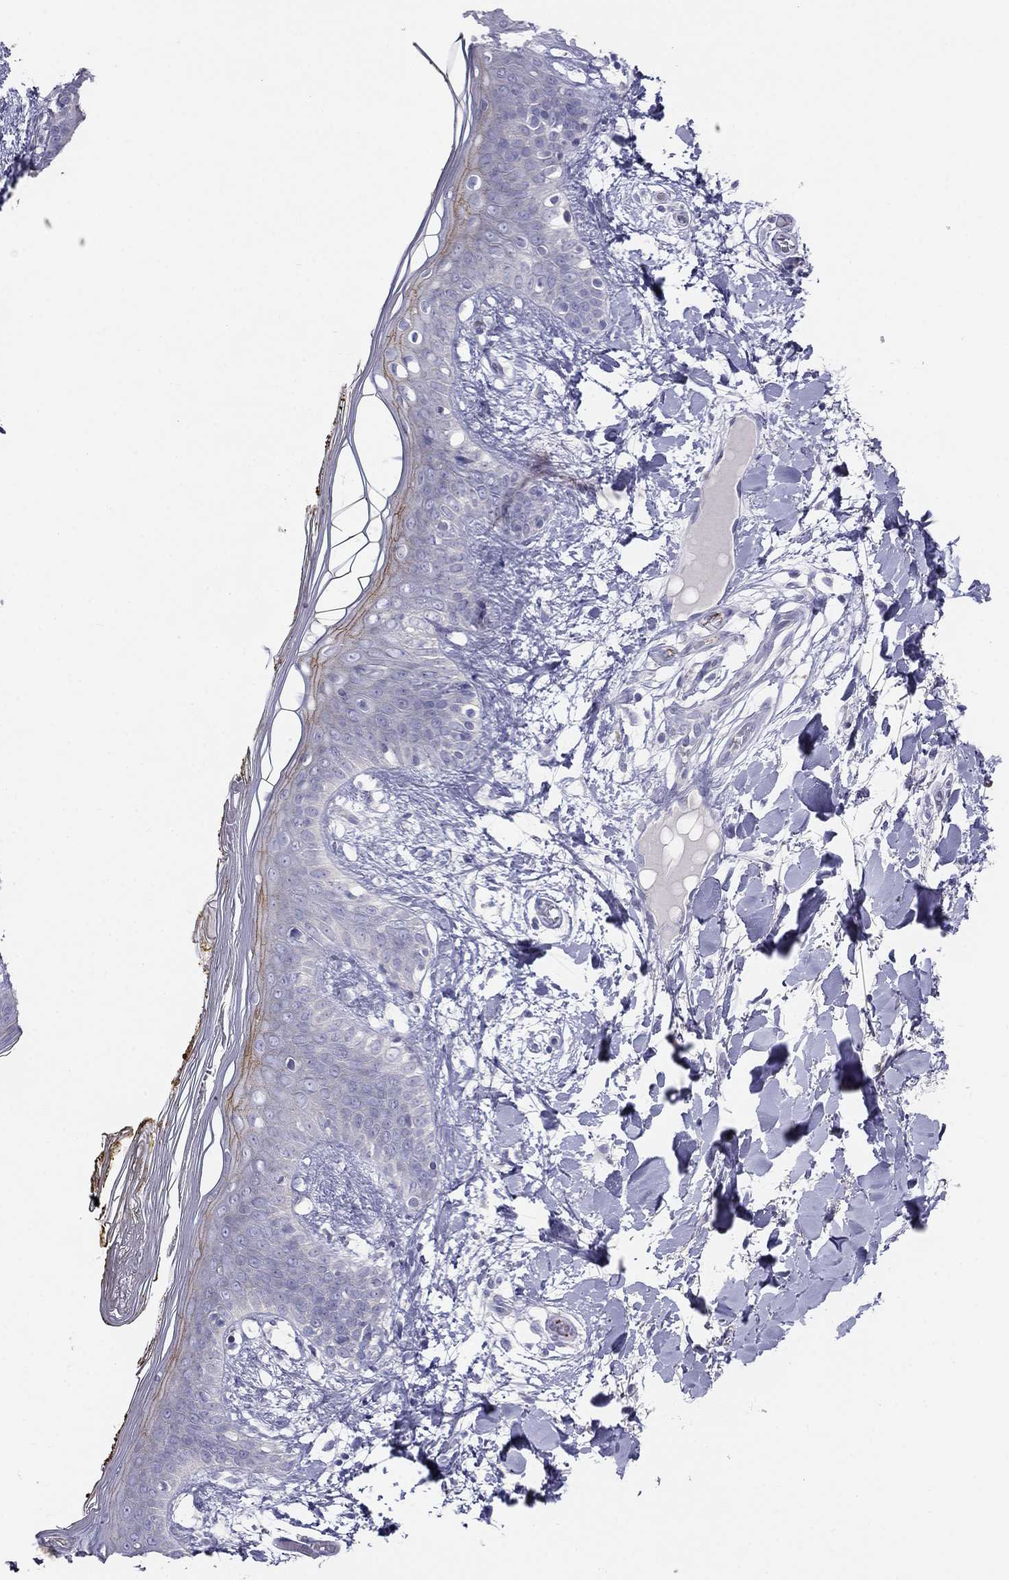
{"staining": {"intensity": "negative", "quantity": "none", "location": "none"}, "tissue": "skin", "cell_type": "Fibroblasts", "image_type": "normal", "snomed": [{"axis": "morphology", "description": "Normal tissue, NOS"}, {"axis": "topography", "description": "Skin"}], "caption": "High magnification brightfield microscopy of unremarkable skin stained with DAB (3,3'-diaminobenzidine) (brown) and counterstained with hematoxylin (blue): fibroblasts show no significant staining. Nuclei are stained in blue.", "gene": "MGAT4C", "patient": {"sex": "female", "age": 34}}